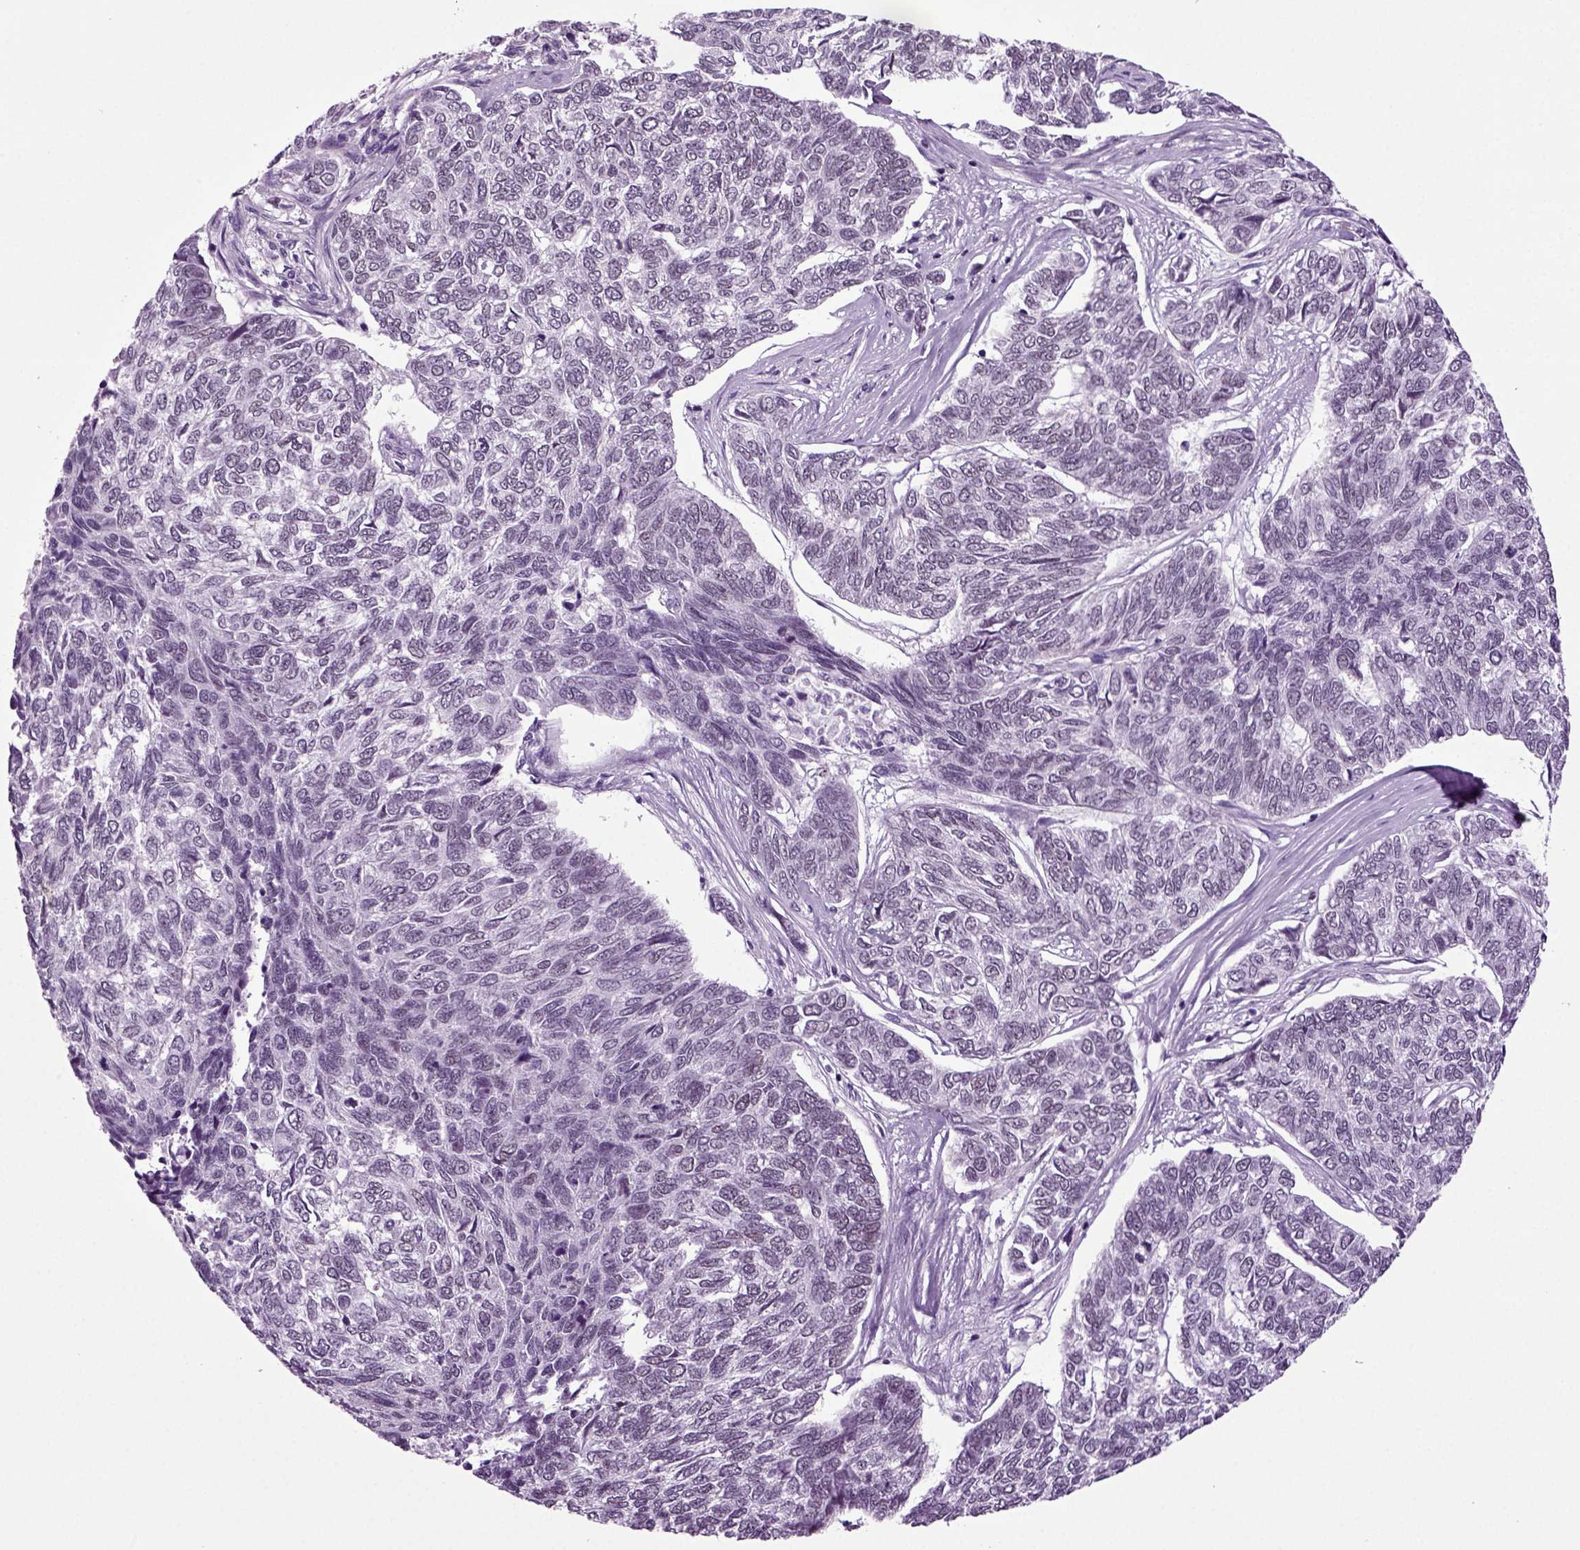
{"staining": {"intensity": "negative", "quantity": "none", "location": "none"}, "tissue": "skin cancer", "cell_type": "Tumor cells", "image_type": "cancer", "snomed": [{"axis": "morphology", "description": "Basal cell carcinoma"}, {"axis": "topography", "description": "Skin"}], "caption": "Image shows no significant protein expression in tumor cells of skin basal cell carcinoma. (DAB immunohistochemistry (IHC), high magnification).", "gene": "RFX3", "patient": {"sex": "female", "age": 65}}